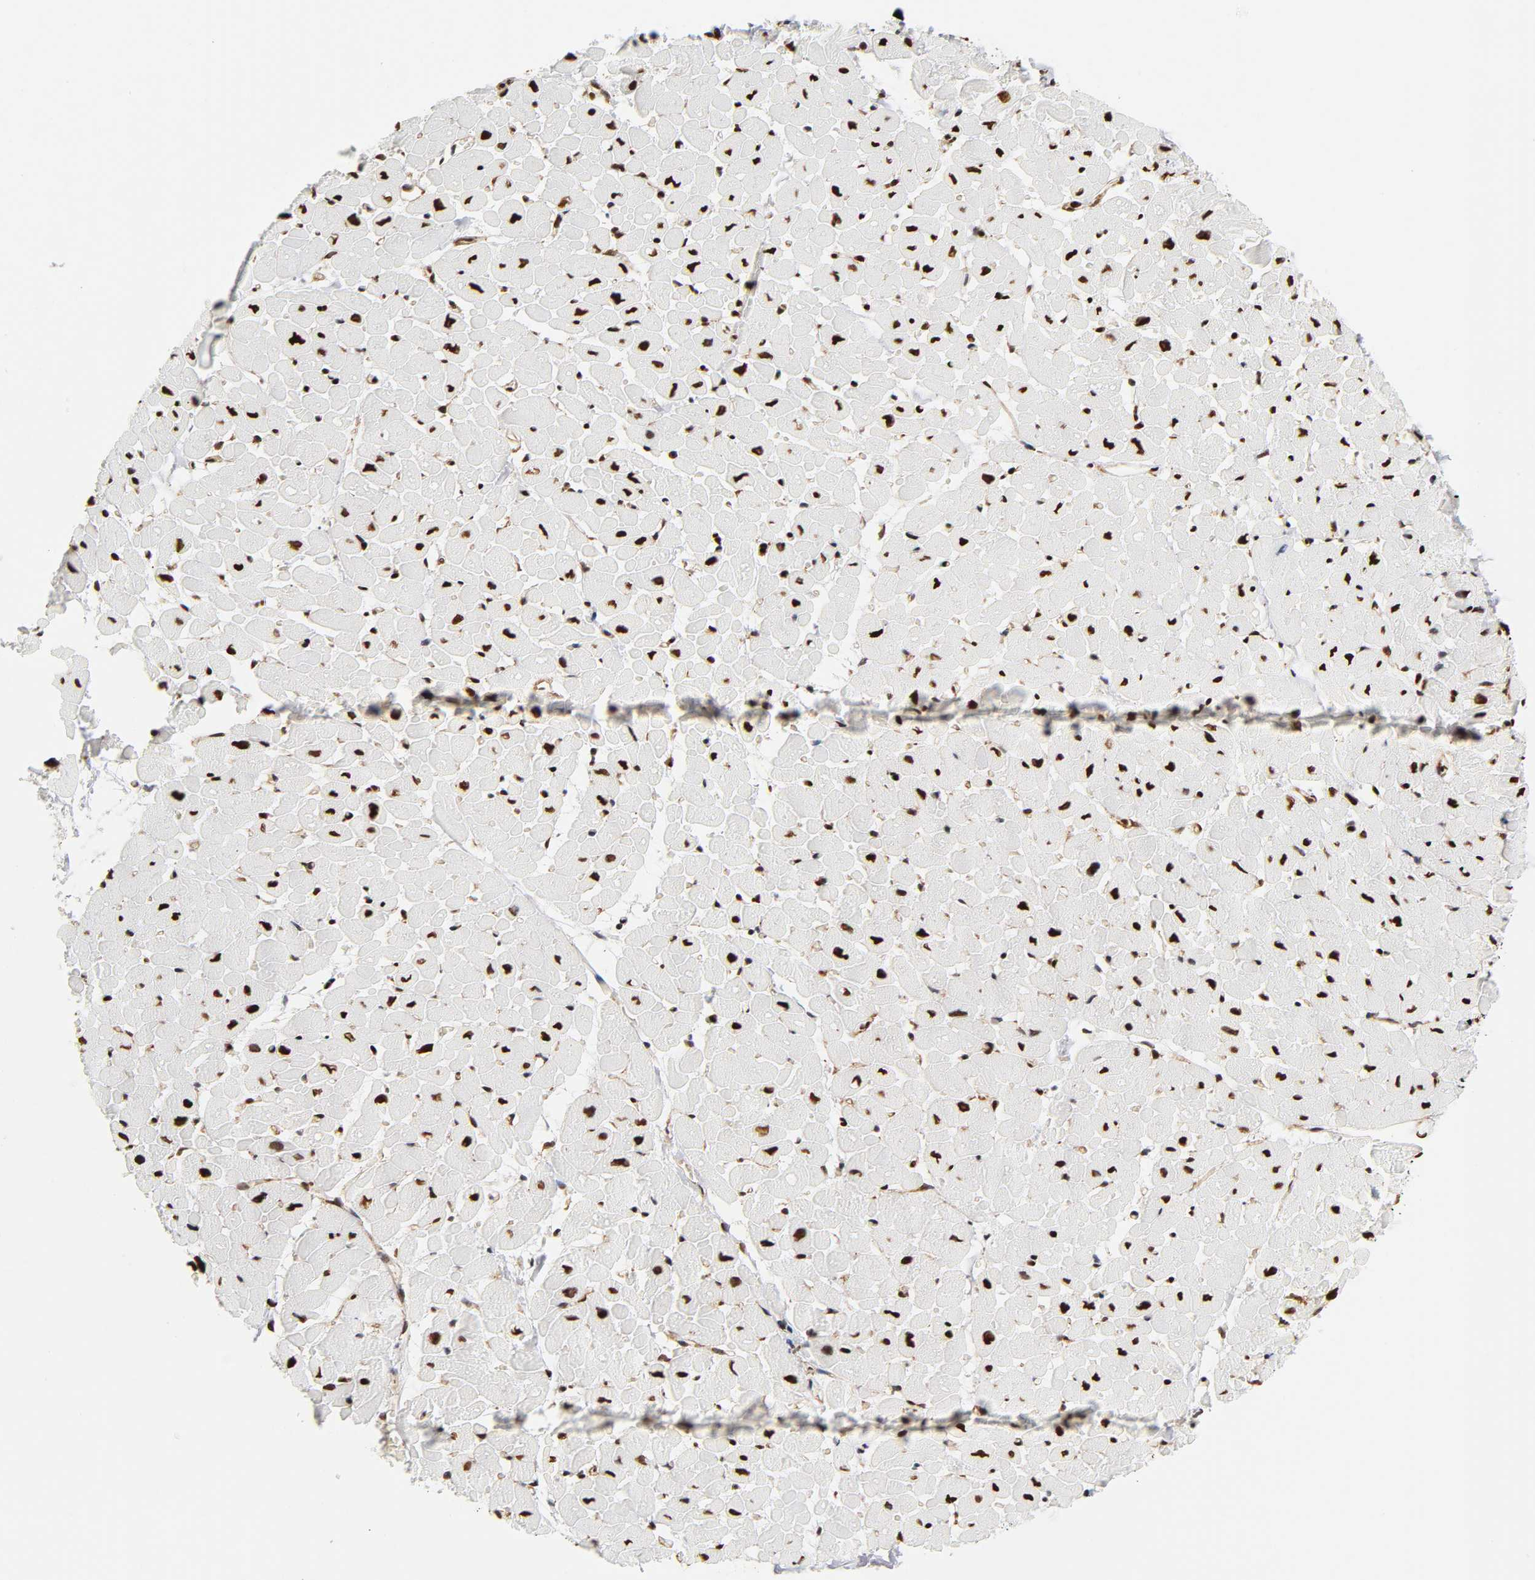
{"staining": {"intensity": "strong", "quantity": ">75%", "location": "nuclear"}, "tissue": "heart muscle", "cell_type": "Cardiomyocytes", "image_type": "normal", "snomed": [{"axis": "morphology", "description": "Normal tissue, NOS"}, {"axis": "topography", "description": "Heart"}], "caption": "This image demonstrates immunohistochemistry (IHC) staining of benign human heart muscle, with high strong nuclear staining in about >75% of cardiomyocytes.", "gene": "XRCC6", "patient": {"sex": "male", "age": 45}}